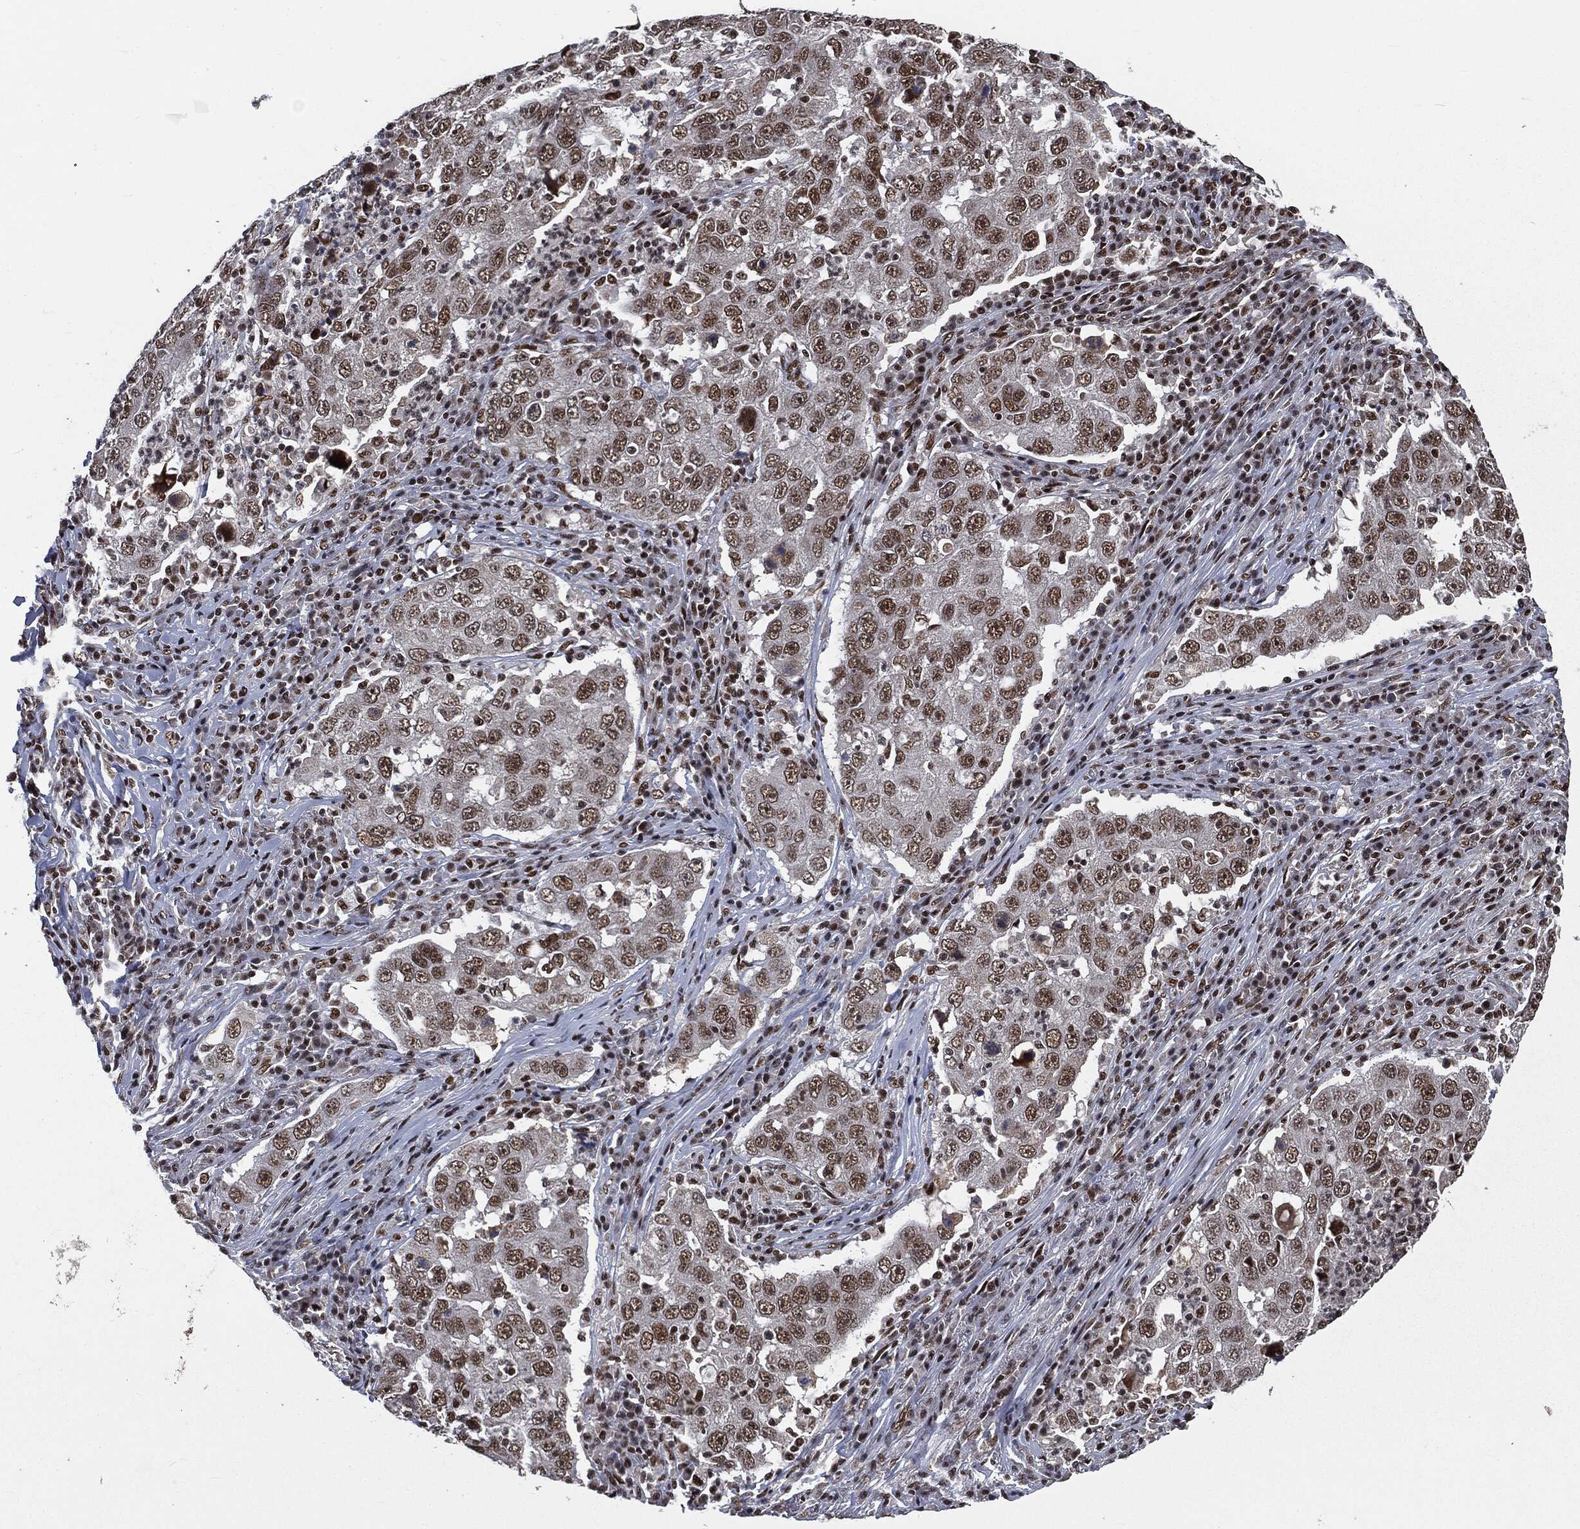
{"staining": {"intensity": "moderate", "quantity": ">75%", "location": "nuclear"}, "tissue": "lung cancer", "cell_type": "Tumor cells", "image_type": "cancer", "snomed": [{"axis": "morphology", "description": "Adenocarcinoma, NOS"}, {"axis": "topography", "description": "Lung"}], "caption": "The immunohistochemical stain shows moderate nuclear staining in tumor cells of lung adenocarcinoma tissue. (Stains: DAB in brown, nuclei in blue, Microscopy: brightfield microscopy at high magnification).", "gene": "DPH2", "patient": {"sex": "male", "age": 73}}